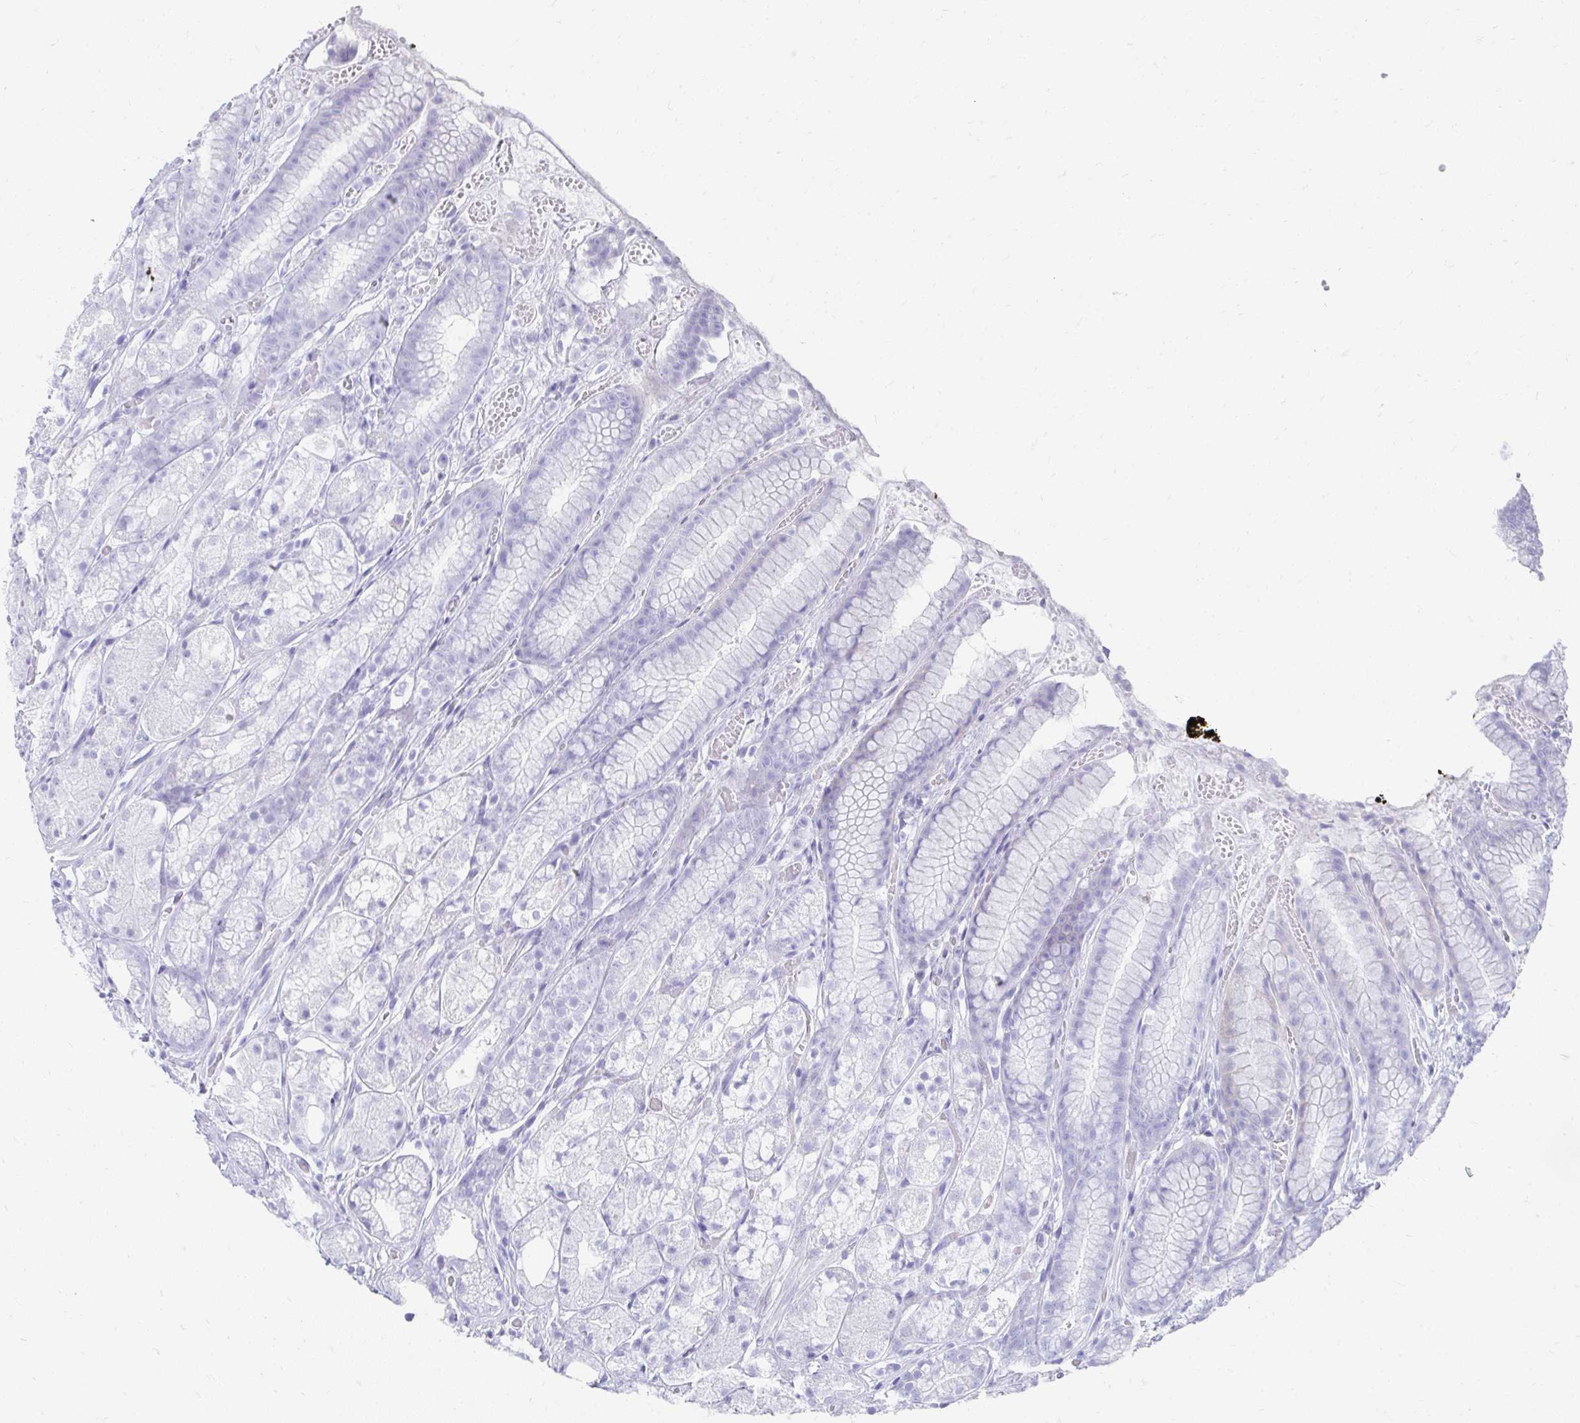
{"staining": {"intensity": "negative", "quantity": "none", "location": "none"}, "tissue": "stomach", "cell_type": "Glandular cells", "image_type": "normal", "snomed": [{"axis": "morphology", "description": "Normal tissue, NOS"}, {"axis": "topography", "description": "Smooth muscle"}, {"axis": "topography", "description": "Stomach"}], "caption": "Immunohistochemistry micrograph of unremarkable human stomach stained for a protein (brown), which displays no staining in glandular cells. (DAB immunohistochemistry, high magnification).", "gene": "TNNT1", "patient": {"sex": "male", "age": 70}}